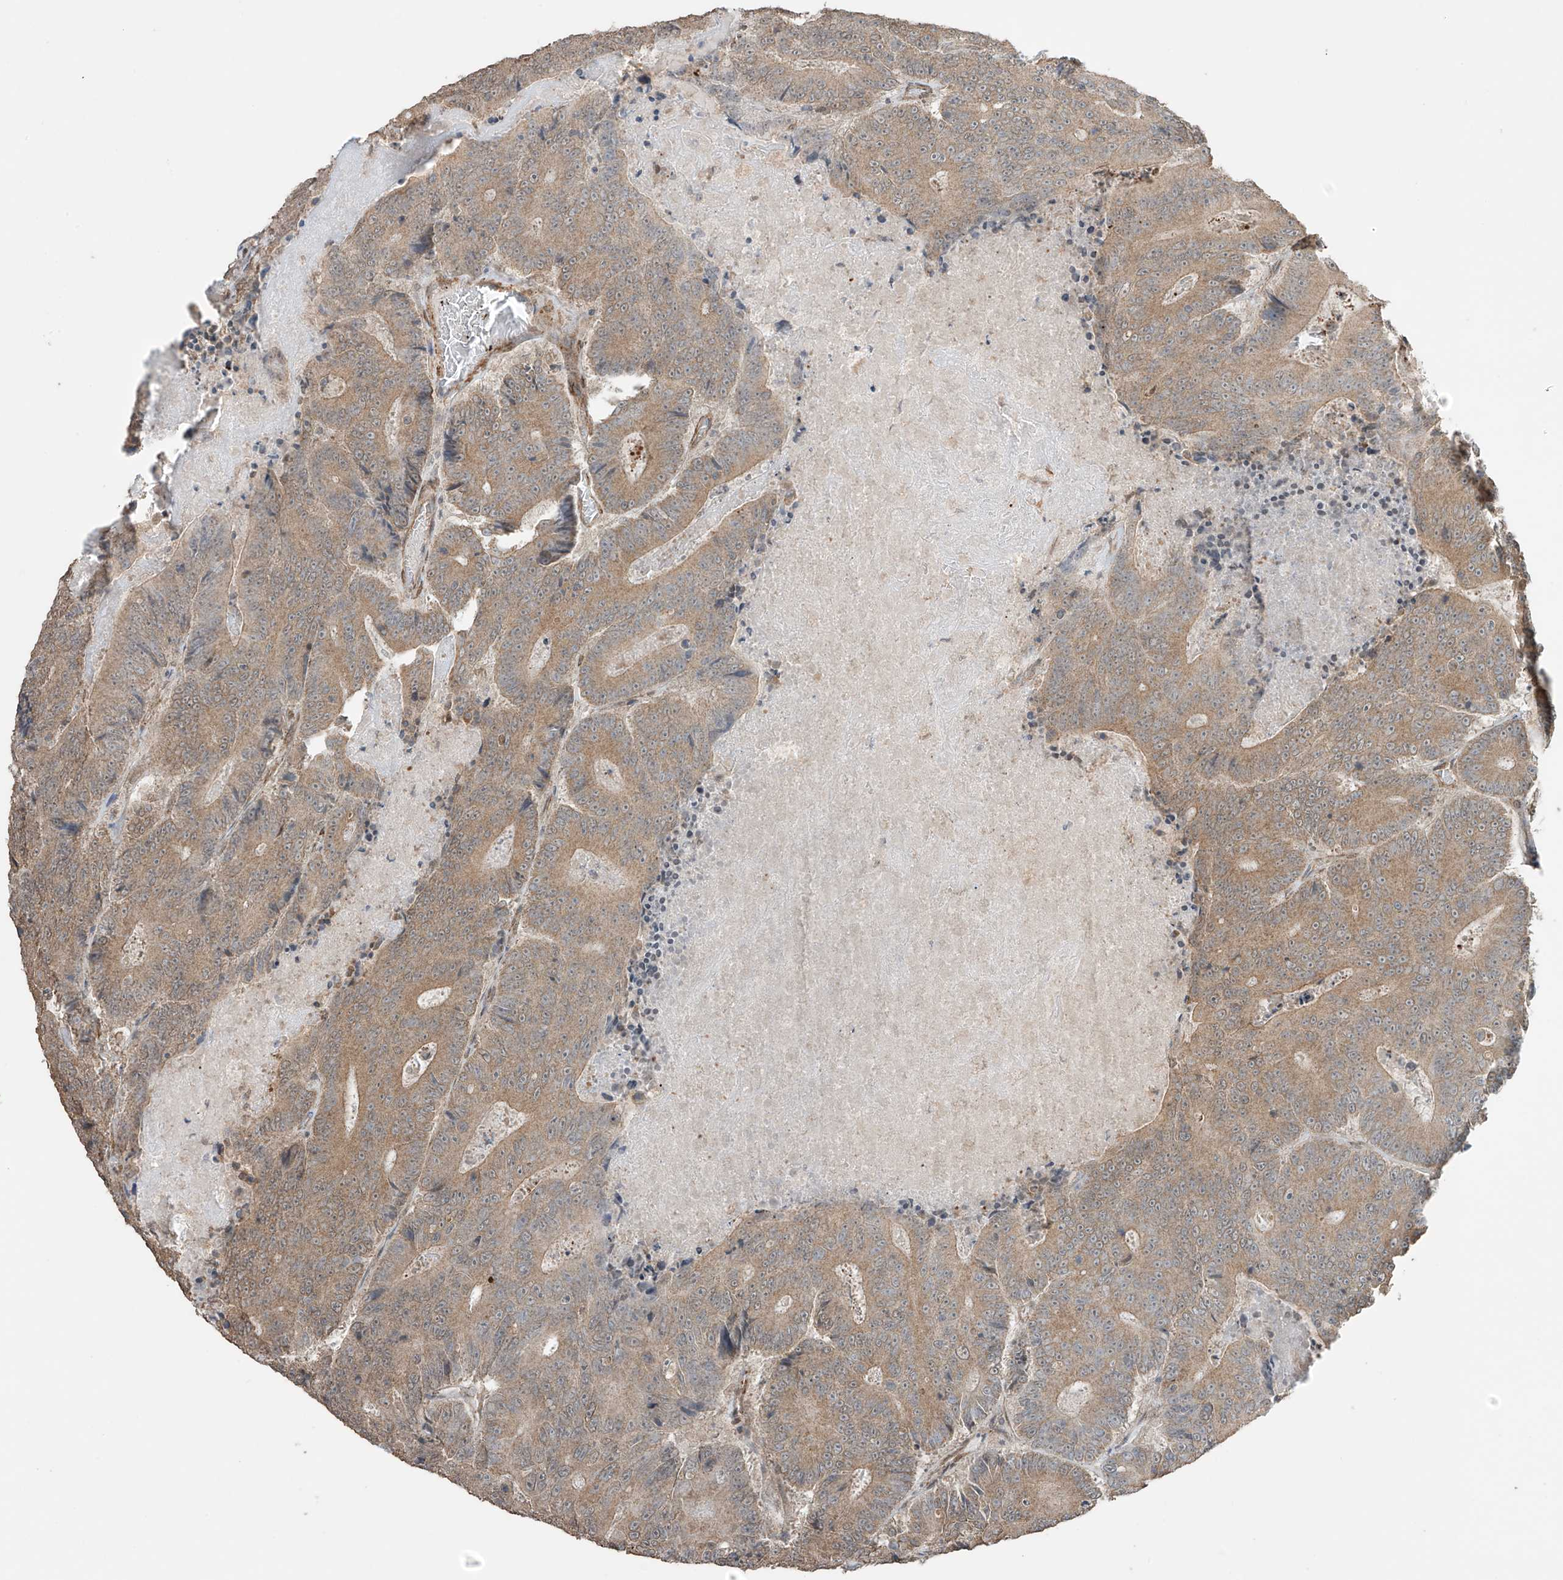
{"staining": {"intensity": "moderate", "quantity": ">75%", "location": "cytoplasmic/membranous"}, "tissue": "colorectal cancer", "cell_type": "Tumor cells", "image_type": "cancer", "snomed": [{"axis": "morphology", "description": "Adenocarcinoma, NOS"}, {"axis": "topography", "description": "Colon"}], "caption": "Approximately >75% of tumor cells in human colorectal adenocarcinoma show moderate cytoplasmic/membranous protein expression as visualized by brown immunohistochemical staining.", "gene": "TTLL5", "patient": {"sex": "male", "age": 83}}